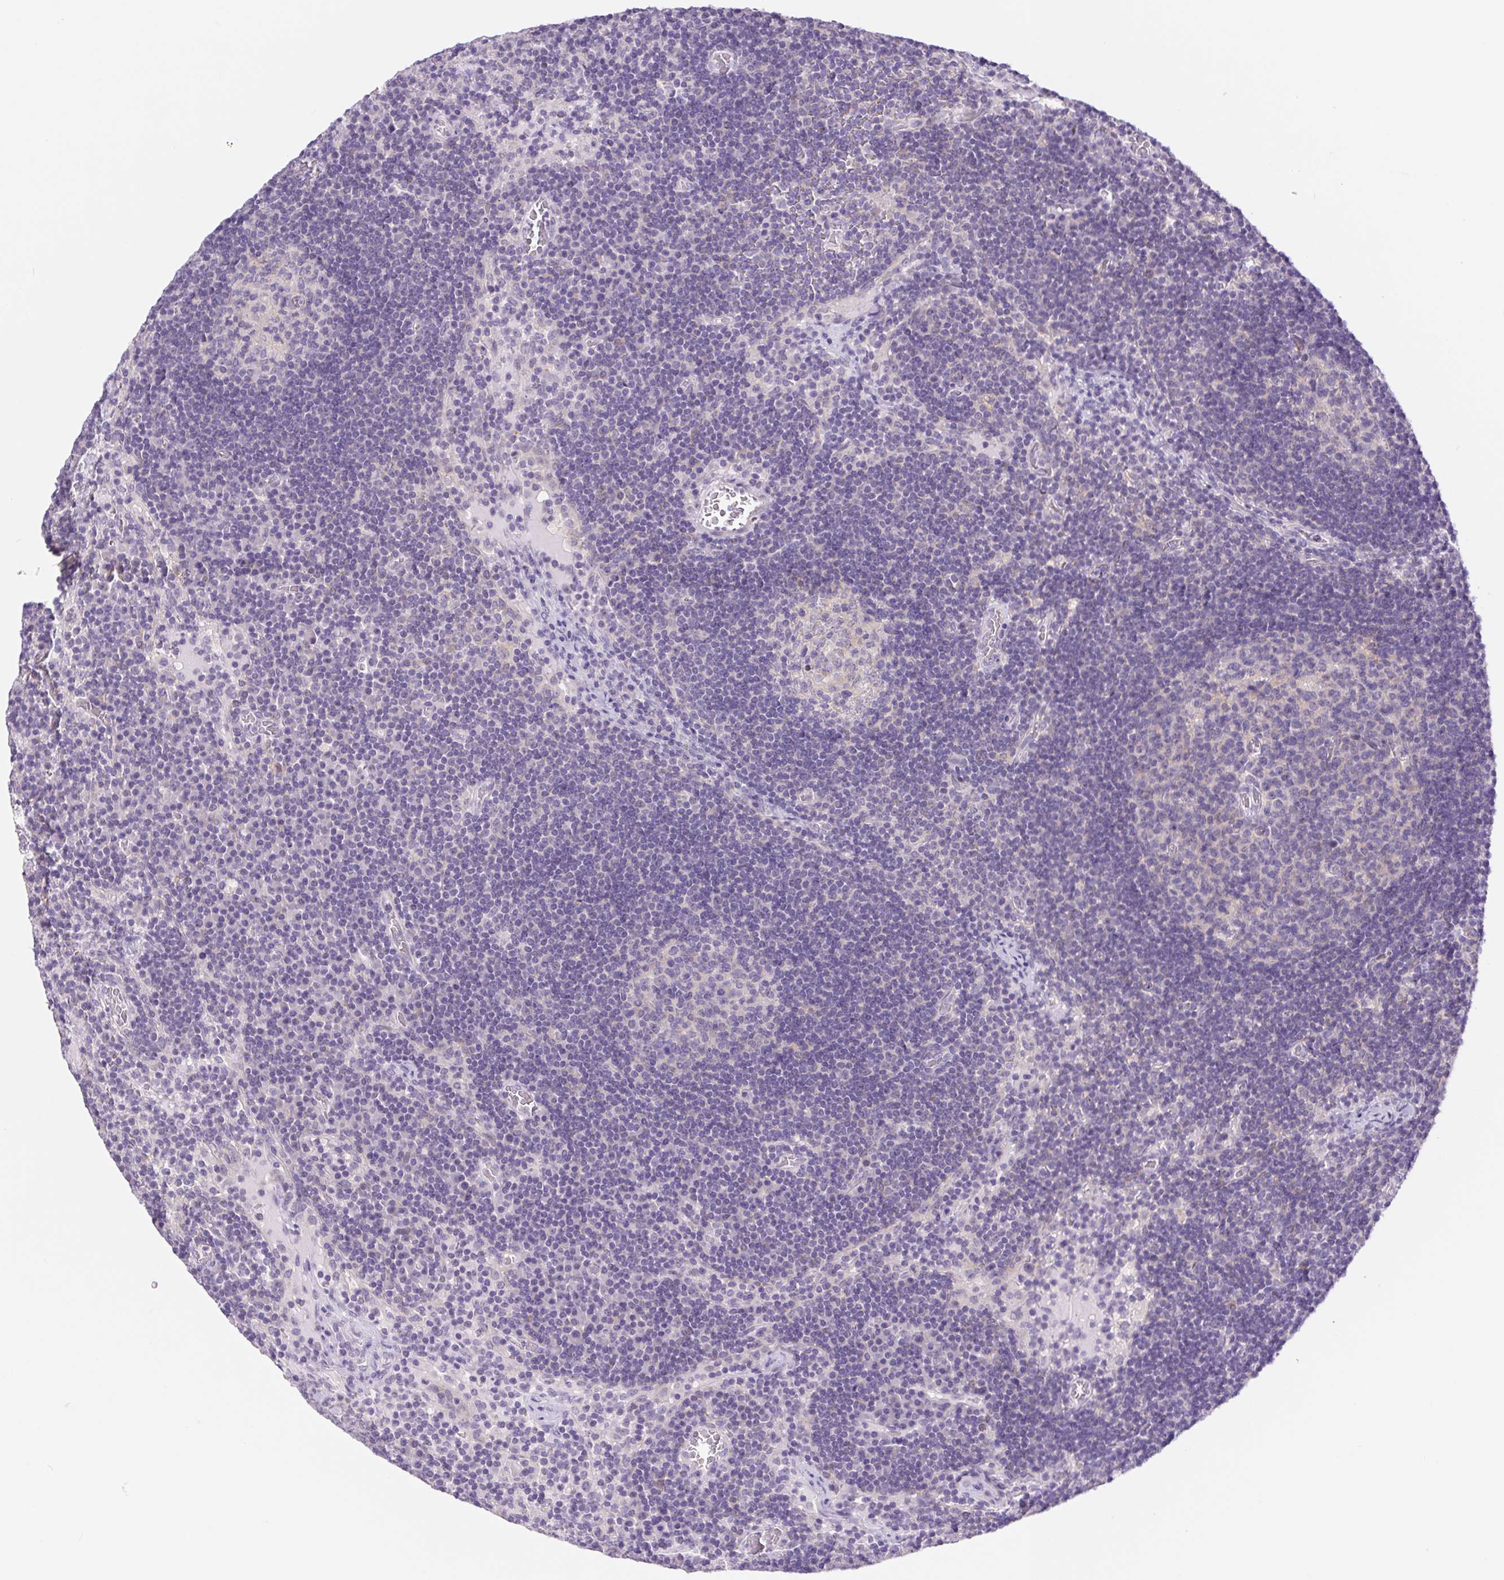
{"staining": {"intensity": "negative", "quantity": "none", "location": "none"}, "tissue": "lymph node", "cell_type": "Germinal center cells", "image_type": "normal", "snomed": [{"axis": "morphology", "description": "Normal tissue, NOS"}, {"axis": "topography", "description": "Lymph node"}], "caption": "The IHC image has no significant staining in germinal center cells of lymph node.", "gene": "DYNC2LI1", "patient": {"sex": "male", "age": 67}}